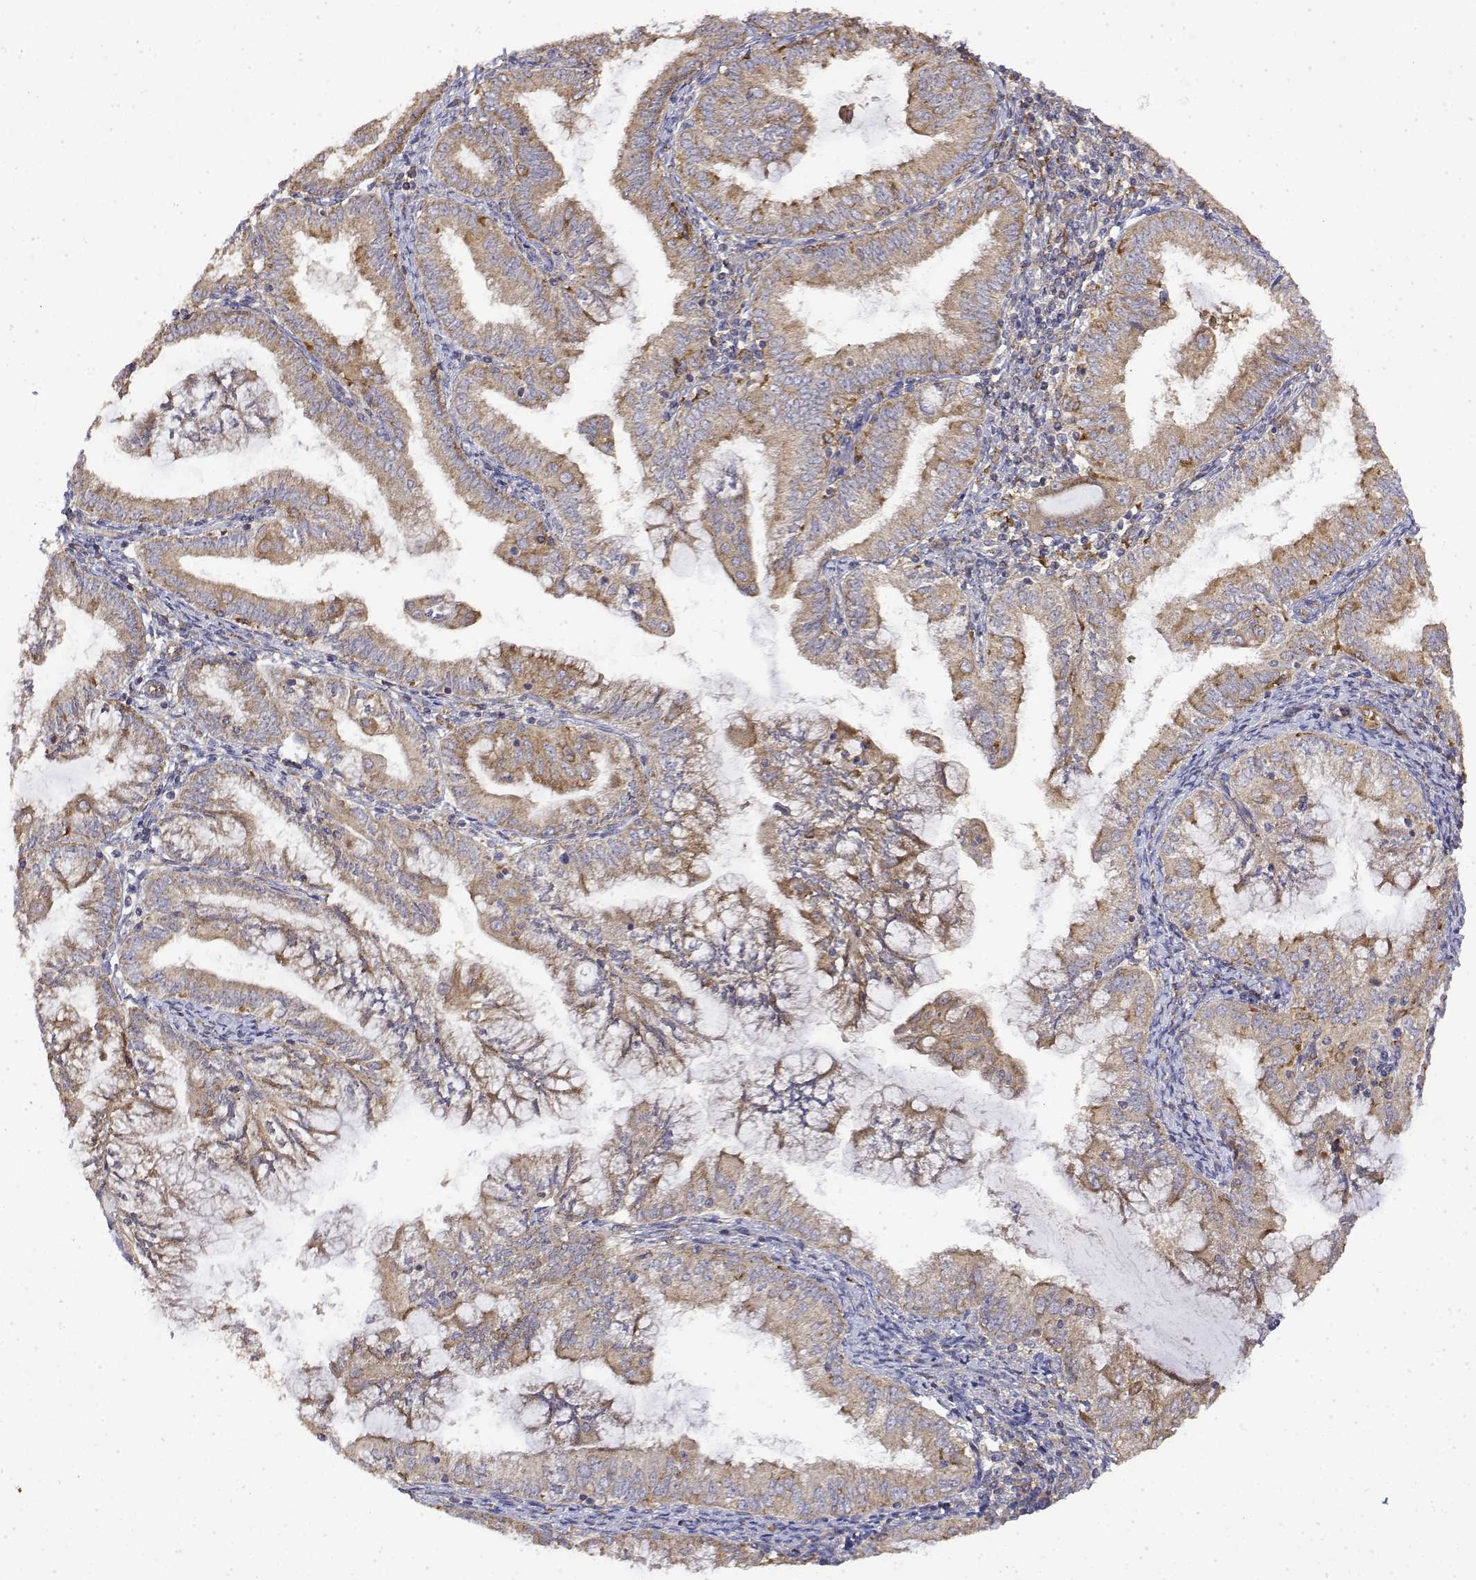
{"staining": {"intensity": "moderate", "quantity": ">75%", "location": "cytoplasmic/membranous"}, "tissue": "endometrial cancer", "cell_type": "Tumor cells", "image_type": "cancer", "snomed": [{"axis": "morphology", "description": "Adenocarcinoma, NOS"}, {"axis": "topography", "description": "Endometrium"}], "caption": "Protein staining of adenocarcinoma (endometrial) tissue demonstrates moderate cytoplasmic/membranous staining in about >75% of tumor cells.", "gene": "PACSIN2", "patient": {"sex": "female", "age": 55}}